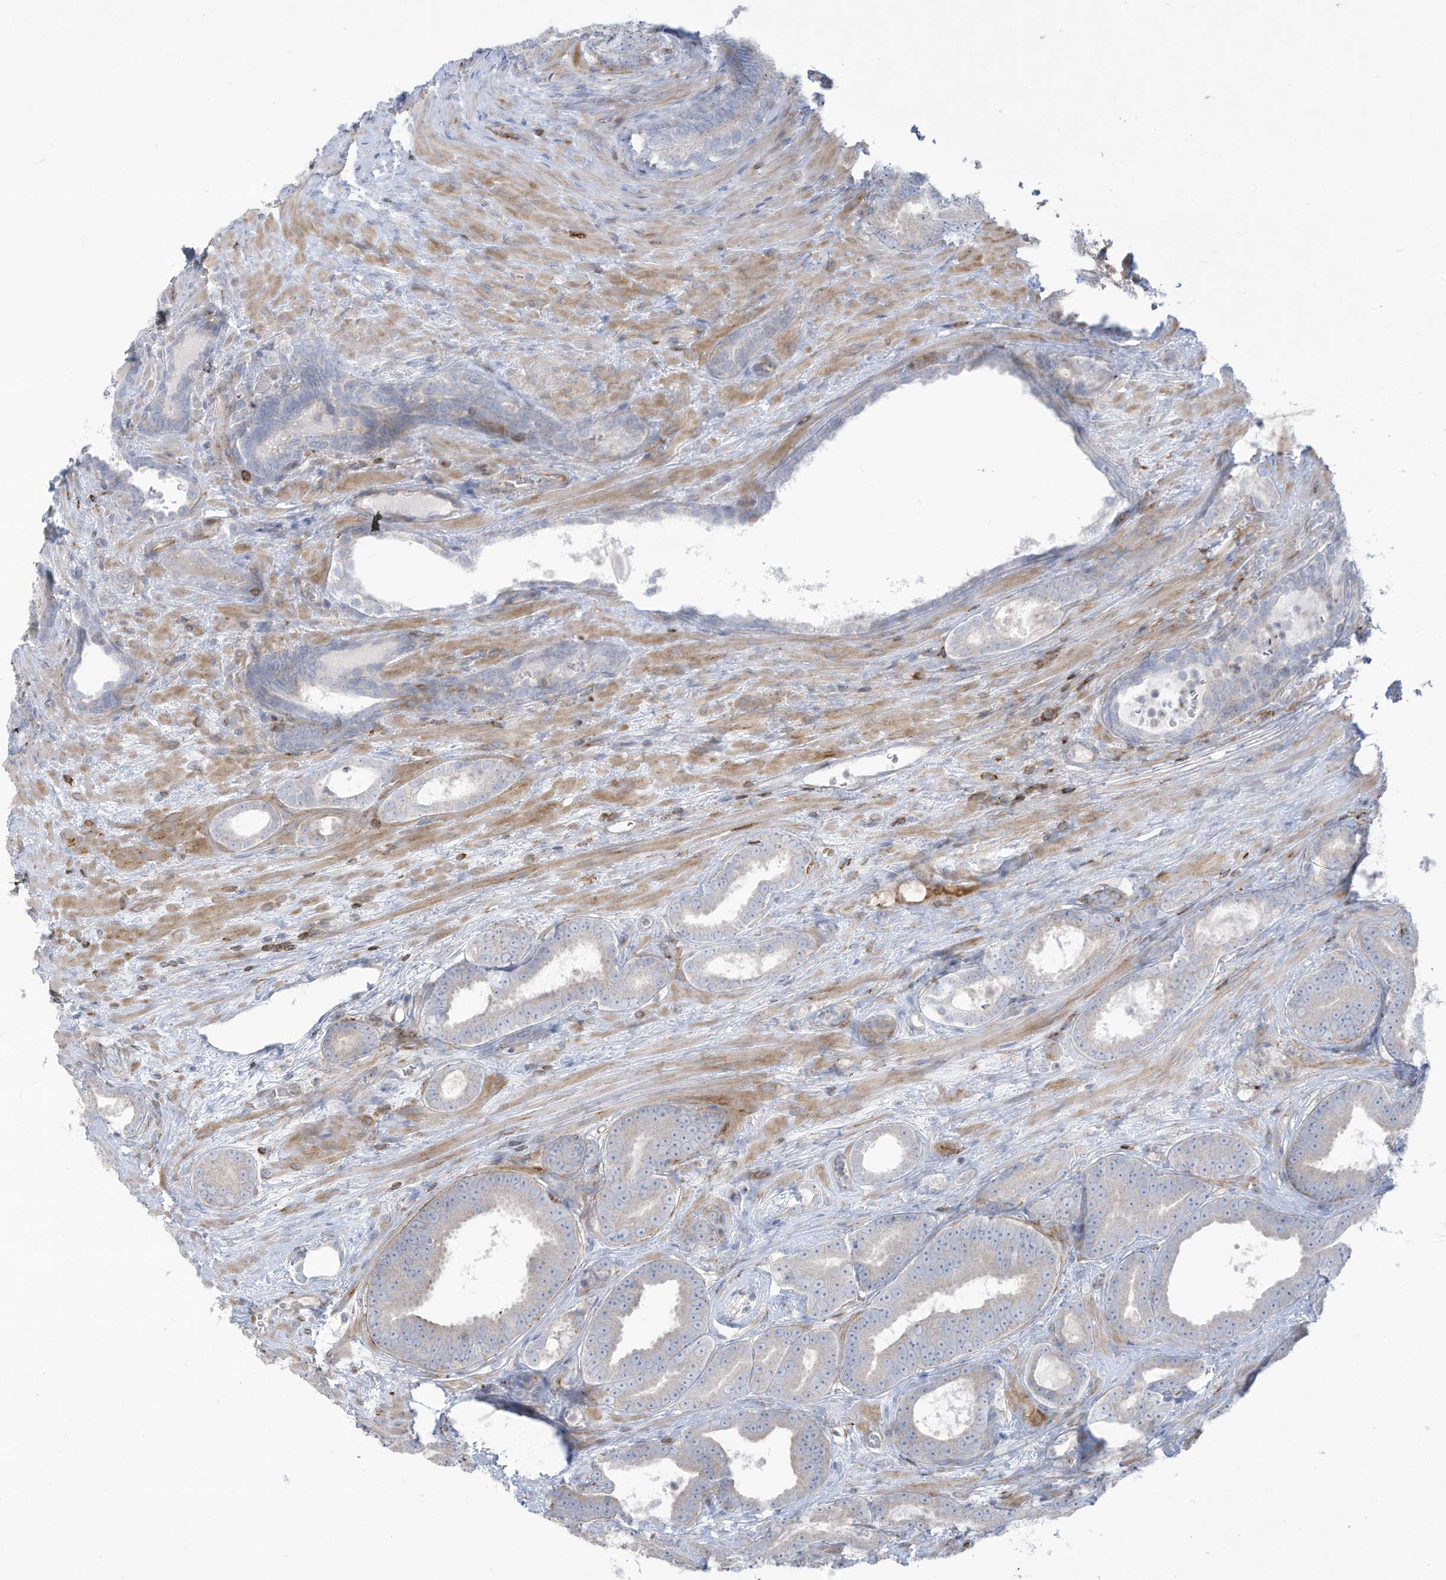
{"staining": {"intensity": "negative", "quantity": "none", "location": "none"}, "tissue": "prostate cancer", "cell_type": "Tumor cells", "image_type": "cancer", "snomed": [{"axis": "morphology", "description": "Adenocarcinoma, High grade"}, {"axis": "topography", "description": "Prostate"}], "caption": "High power microscopy image of an immunohistochemistry micrograph of adenocarcinoma (high-grade) (prostate), revealing no significant staining in tumor cells. The staining was performed using DAB (3,3'-diaminobenzidine) to visualize the protein expression in brown, while the nuclei were stained in blue with hematoxylin (Magnification: 20x).", "gene": "THNSL2", "patient": {"sex": "male", "age": 66}}